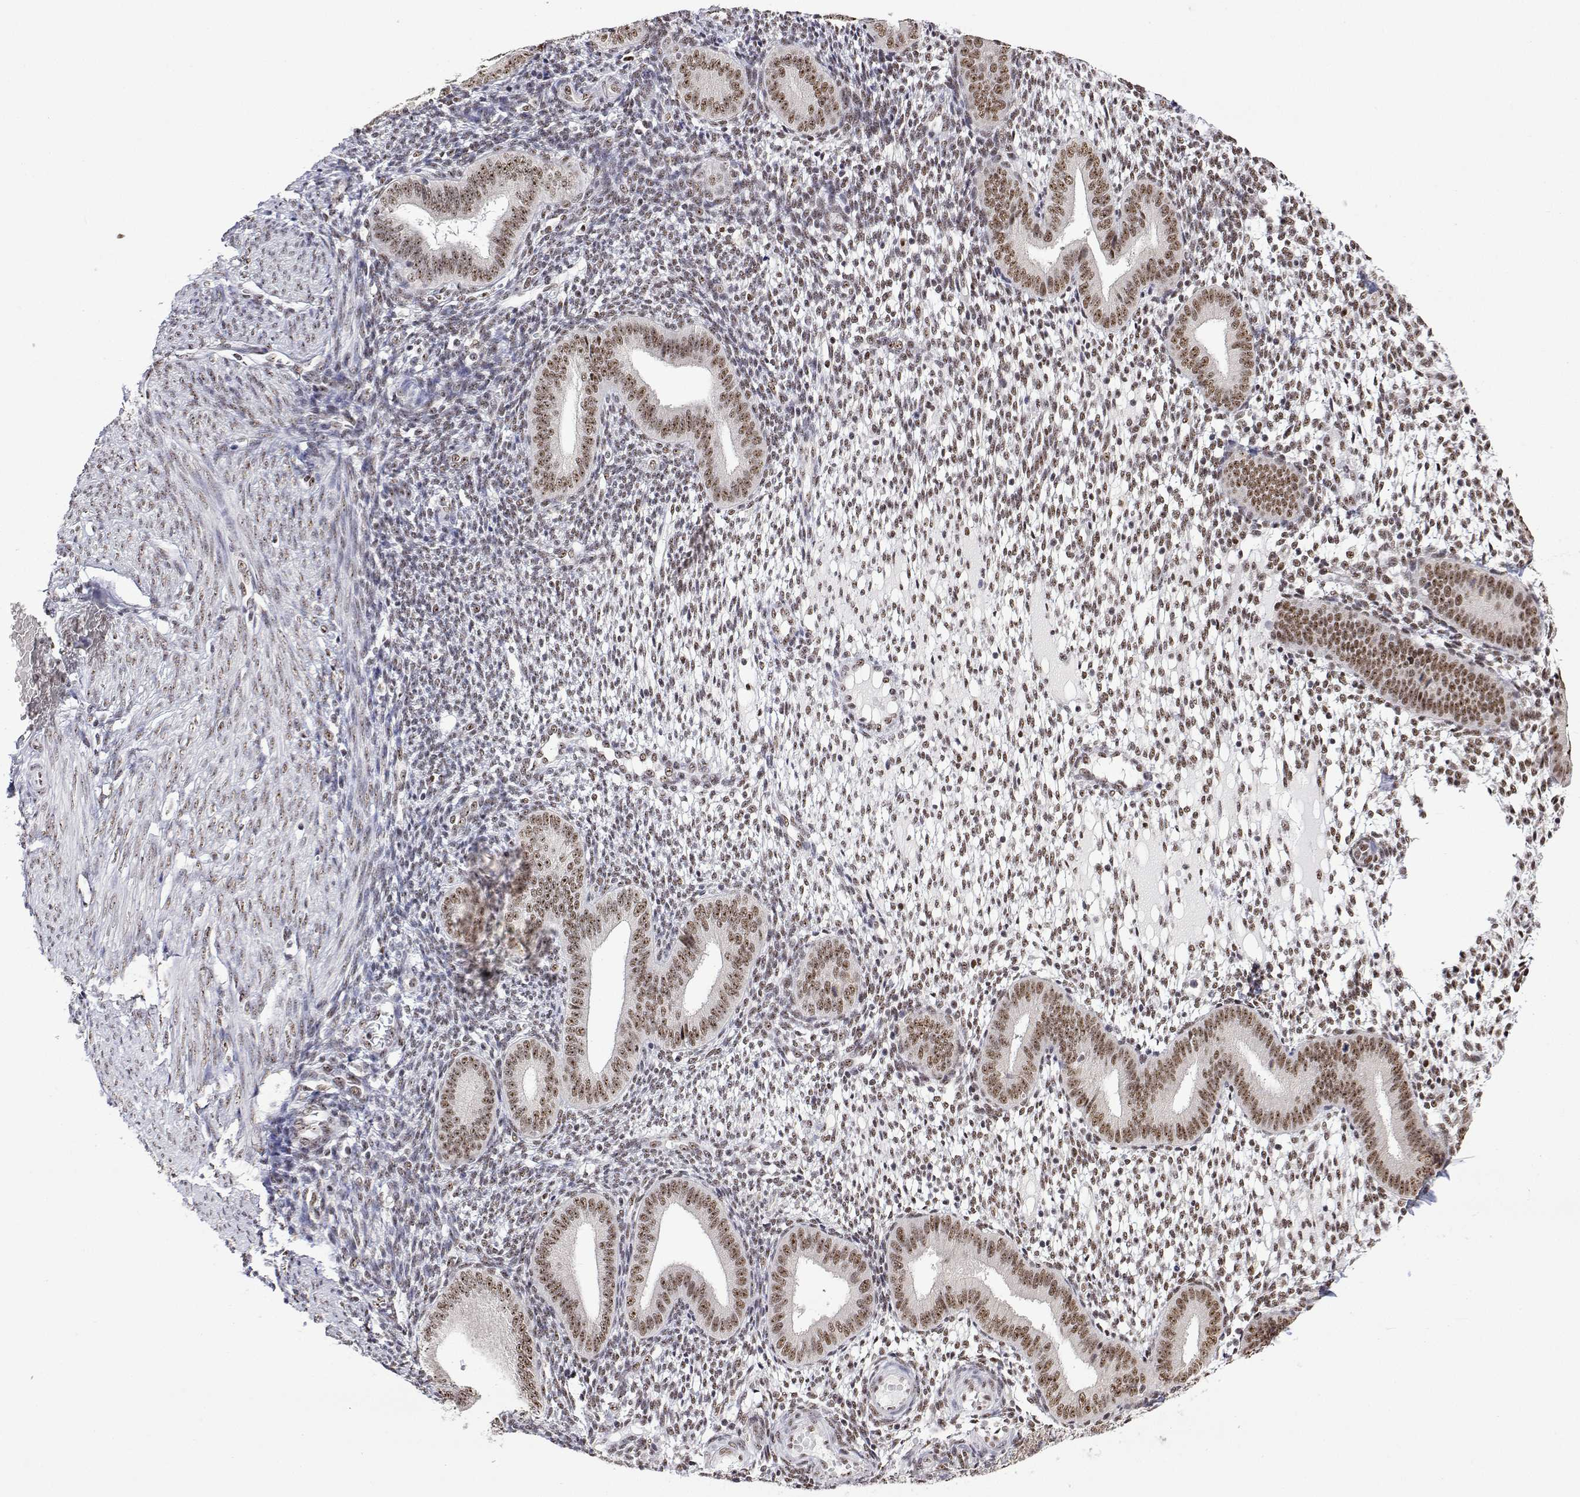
{"staining": {"intensity": "weak", "quantity": "25%-75%", "location": "nuclear"}, "tissue": "endometrium", "cell_type": "Cells in endometrial stroma", "image_type": "normal", "snomed": [{"axis": "morphology", "description": "Normal tissue, NOS"}, {"axis": "topography", "description": "Endometrium"}], "caption": "Normal endometrium demonstrates weak nuclear expression in approximately 25%-75% of cells in endometrial stroma (IHC, brightfield microscopy, high magnification)..", "gene": "ADAR", "patient": {"sex": "female", "age": 40}}